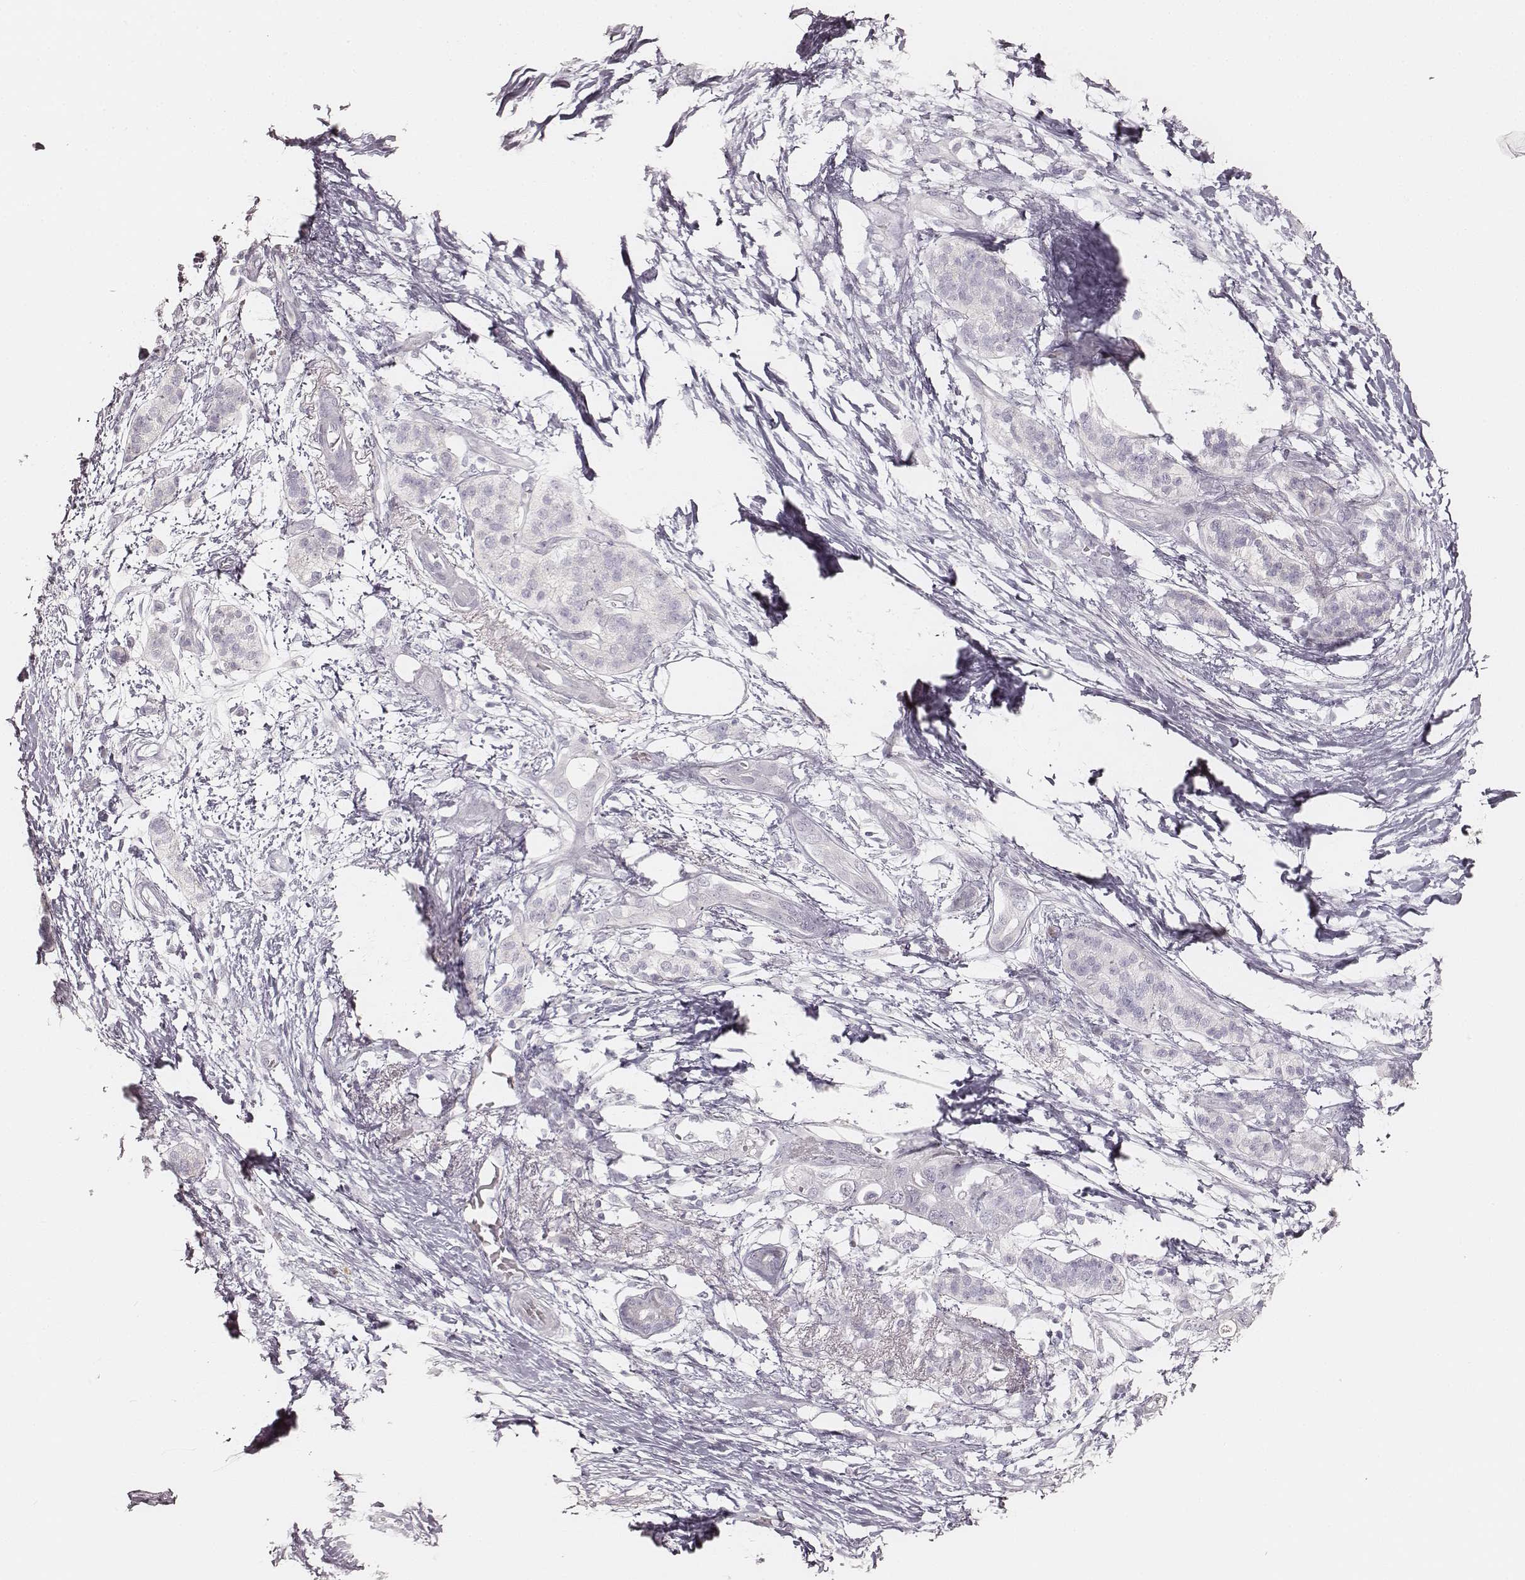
{"staining": {"intensity": "negative", "quantity": "none", "location": "none"}, "tissue": "pancreatic cancer", "cell_type": "Tumor cells", "image_type": "cancer", "snomed": [{"axis": "morphology", "description": "Adenocarcinoma, NOS"}, {"axis": "topography", "description": "Pancreas"}], "caption": "Human adenocarcinoma (pancreatic) stained for a protein using immunohistochemistry reveals no expression in tumor cells.", "gene": "KRT31", "patient": {"sex": "female", "age": 72}}